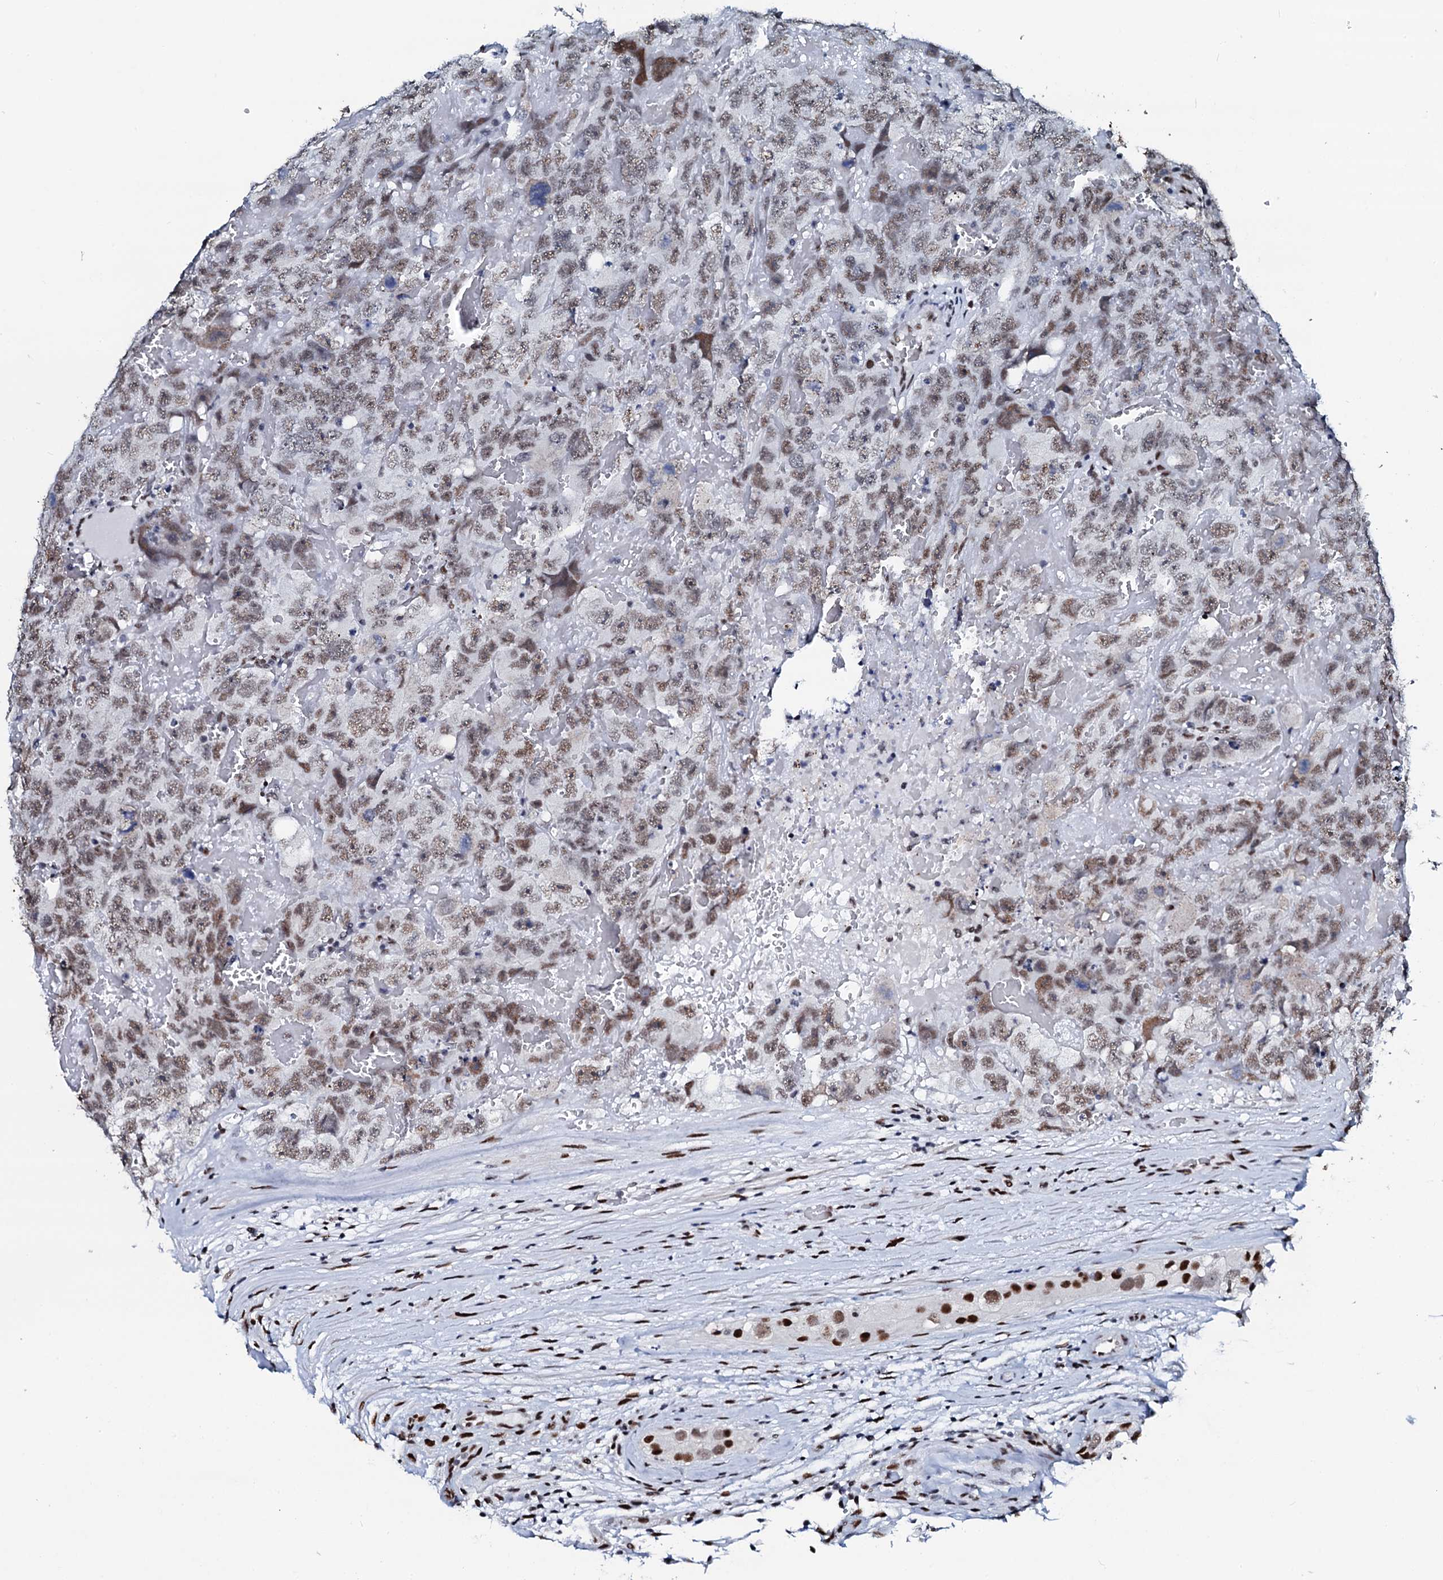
{"staining": {"intensity": "moderate", "quantity": ">75%", "location": "nuclear"}, "tissue": "testis cancer", "cell_type": "Tumor cells", "image_type": "cancer", "snomed": [{"axis": "morphology", "description": "Carcinoma, Embryonal, NOS"}, {"axis": "topography", "description": "Testis"}], "caption": "The immunohistochemical stain highlights moderate nuclear expression in tumor cells of testis cancer tissue. (IHC, brightfield microscopy, high magnification).", "gene": "NKAPD1", "patient": {"sex": "male", "age": 45}}